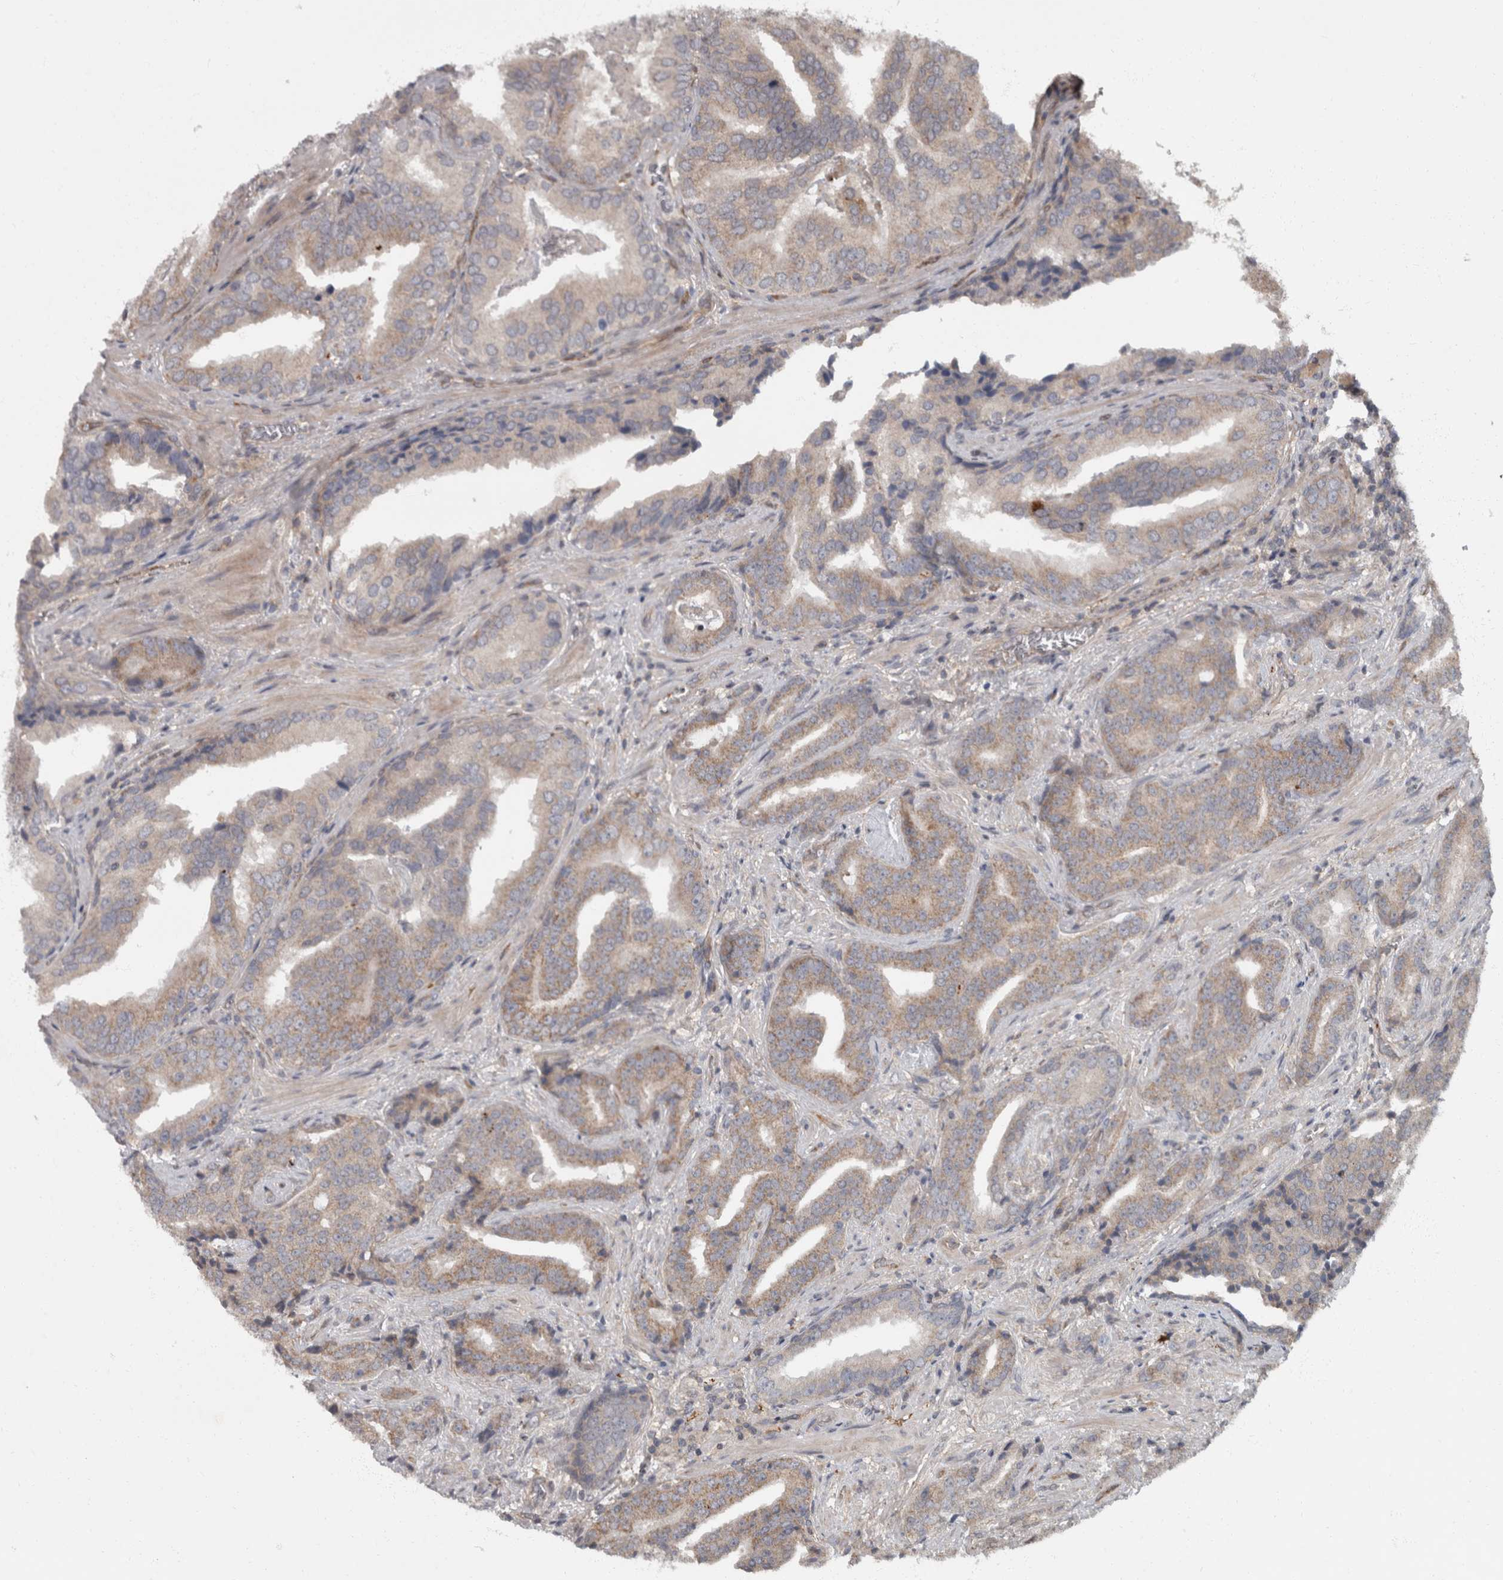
{"staining": {"intensity": "weak", "quantity": "25%-75%", "location": "cytoplasmic/membranous"}, "tissue": "prostate cancer", "cell_type": "Tumor cells", "image_type": "cancer", "snomed": [{"axis": "morphology", "description": "Adenocarcinoma, Low grade"}, {"axis": "topography", "description": "Prostate"}], "caption": "Protein staining of prostate cancer tissue reveals weak cytoplasmic/membranous staining in about 25%-75% of tumor cells. The staining is performed using DAB brown chromogen to label protein expression. The nuclei are counter-stained blue using hematoxylin.", "gene": "VEGFD", "patient": {"sex": "male", "age": 67}}